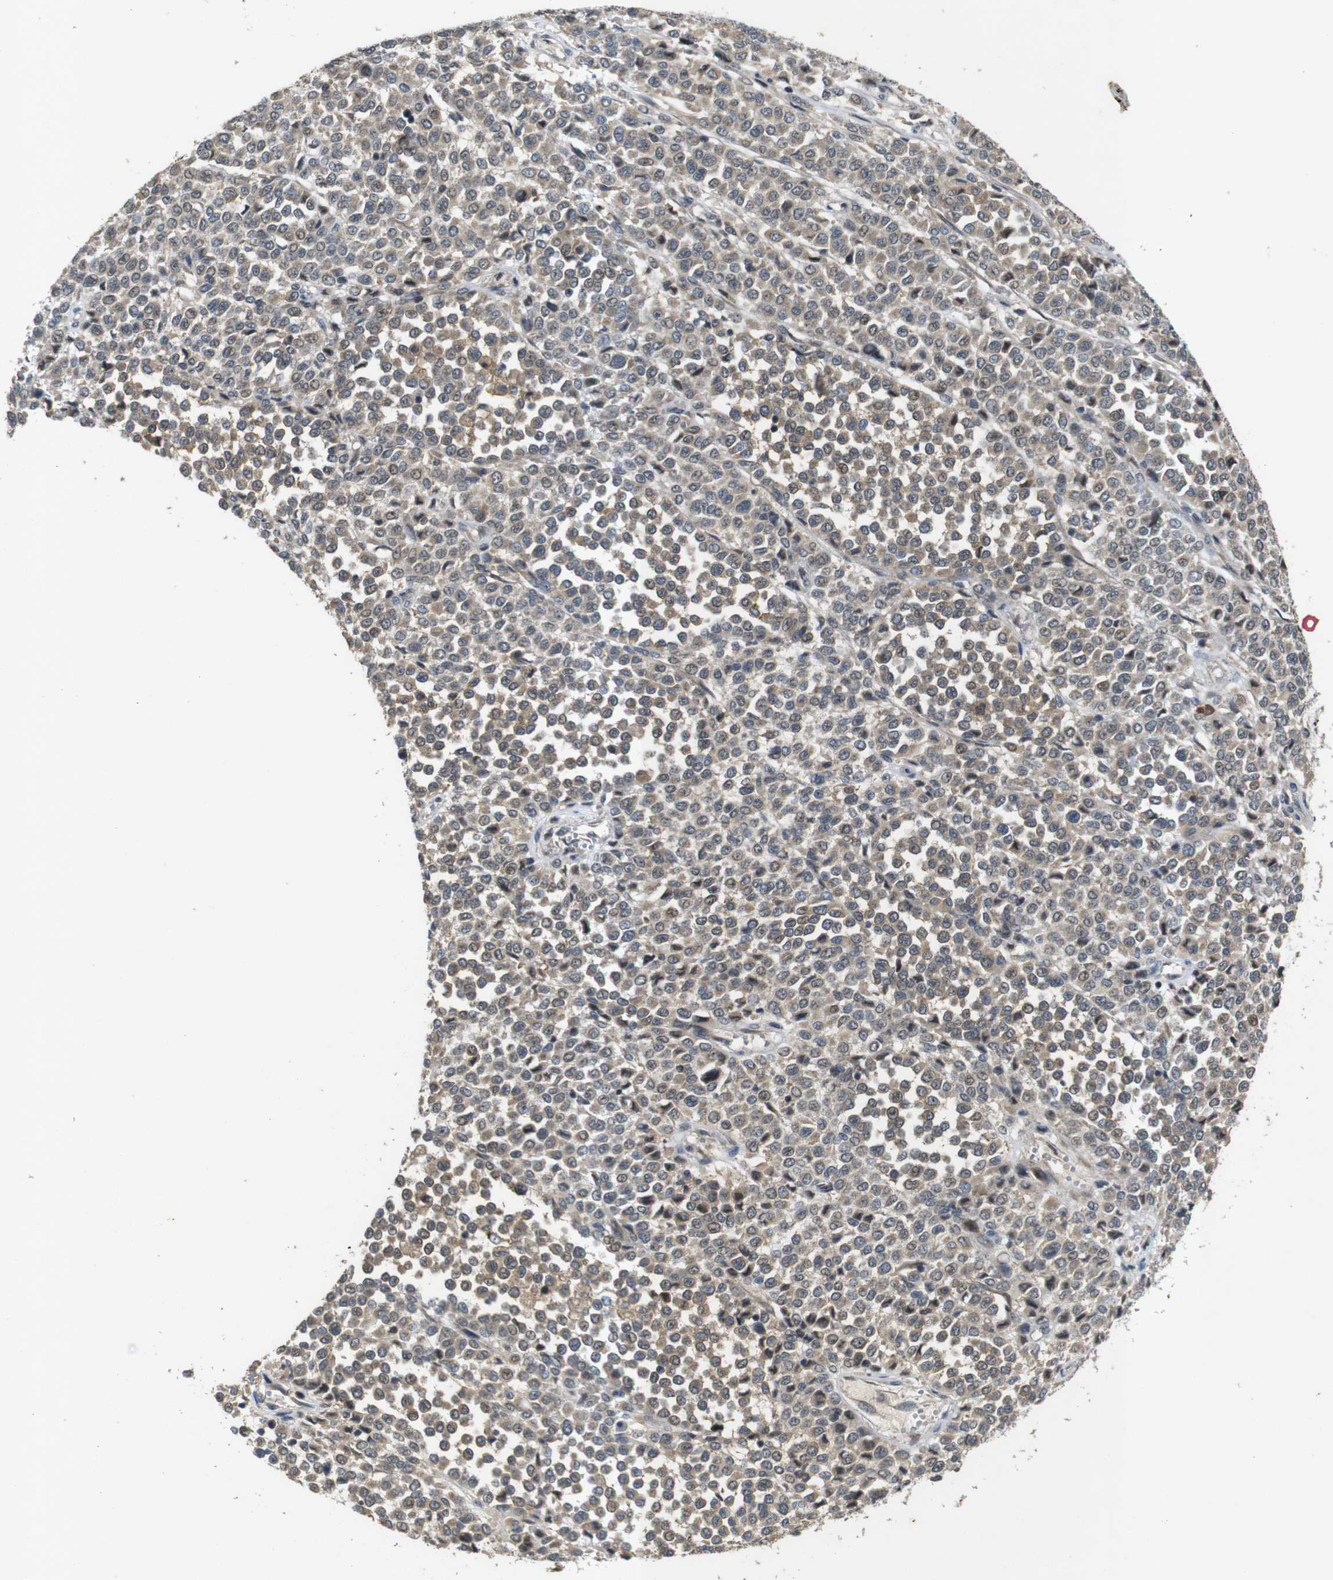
{"staining": {"intensity": "moderate", "quantity": ">75%", "location": "cytoplasmic/membranous"}, "tissue": "melanoma", "cell_type": "Tumor cells", "image_type": "cancer", "snomed": [{"axis": "morphology", "description": "Malignant melanoma, Metastatic site"}, {"axis": "topography", "description": "Pancreas"}], "caption": "There is medium levels of moderate cytoplasmic/membranous staining in tumor cells of malignant melanoma (metastatic site), as demonstrated by immunohistochemical staining (brown color).", "gene": "MAGI2", "patient": {"sex": "female", "age": 30}}